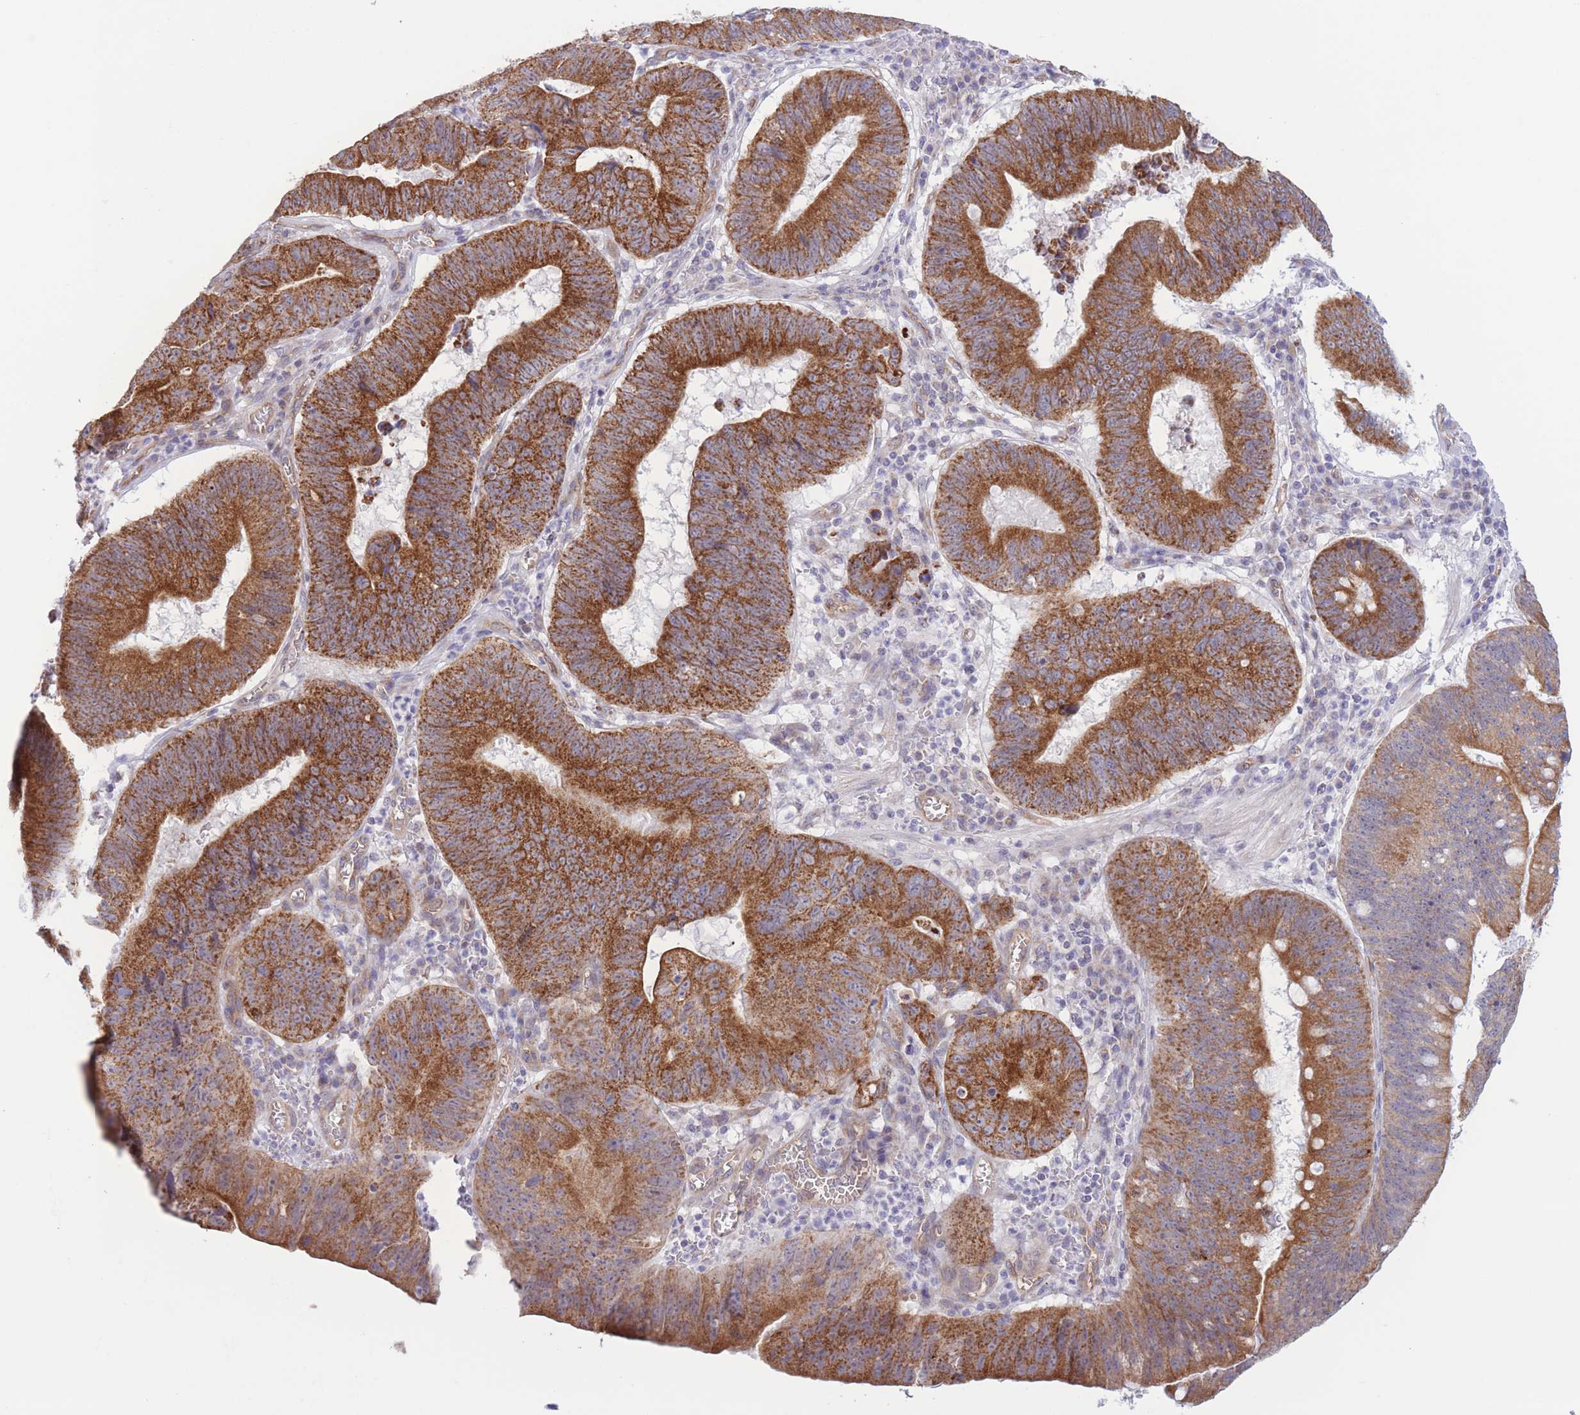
{"staining": {"intensity": "strong", "quantity": ">75%", "location": "cytoplasmic/membranous"}, "tissue": "stomach cancer", "cell_type": "Tumor cells", "image_type": "cancer", "snomed": [{"axis": "morphology", "description": "Adenocarcinoma, NOS"}, {"axis": "topography", "description": "Stomach"}], "caption": "An image showing strong cytoplasmic/membranous positivity in approximately >75% of tumor cells in stomach cancer, as visualized by brown immunohistochemical staining.", "gene": "MRPS31", "patient": {"sex": "male", "age": 59}}